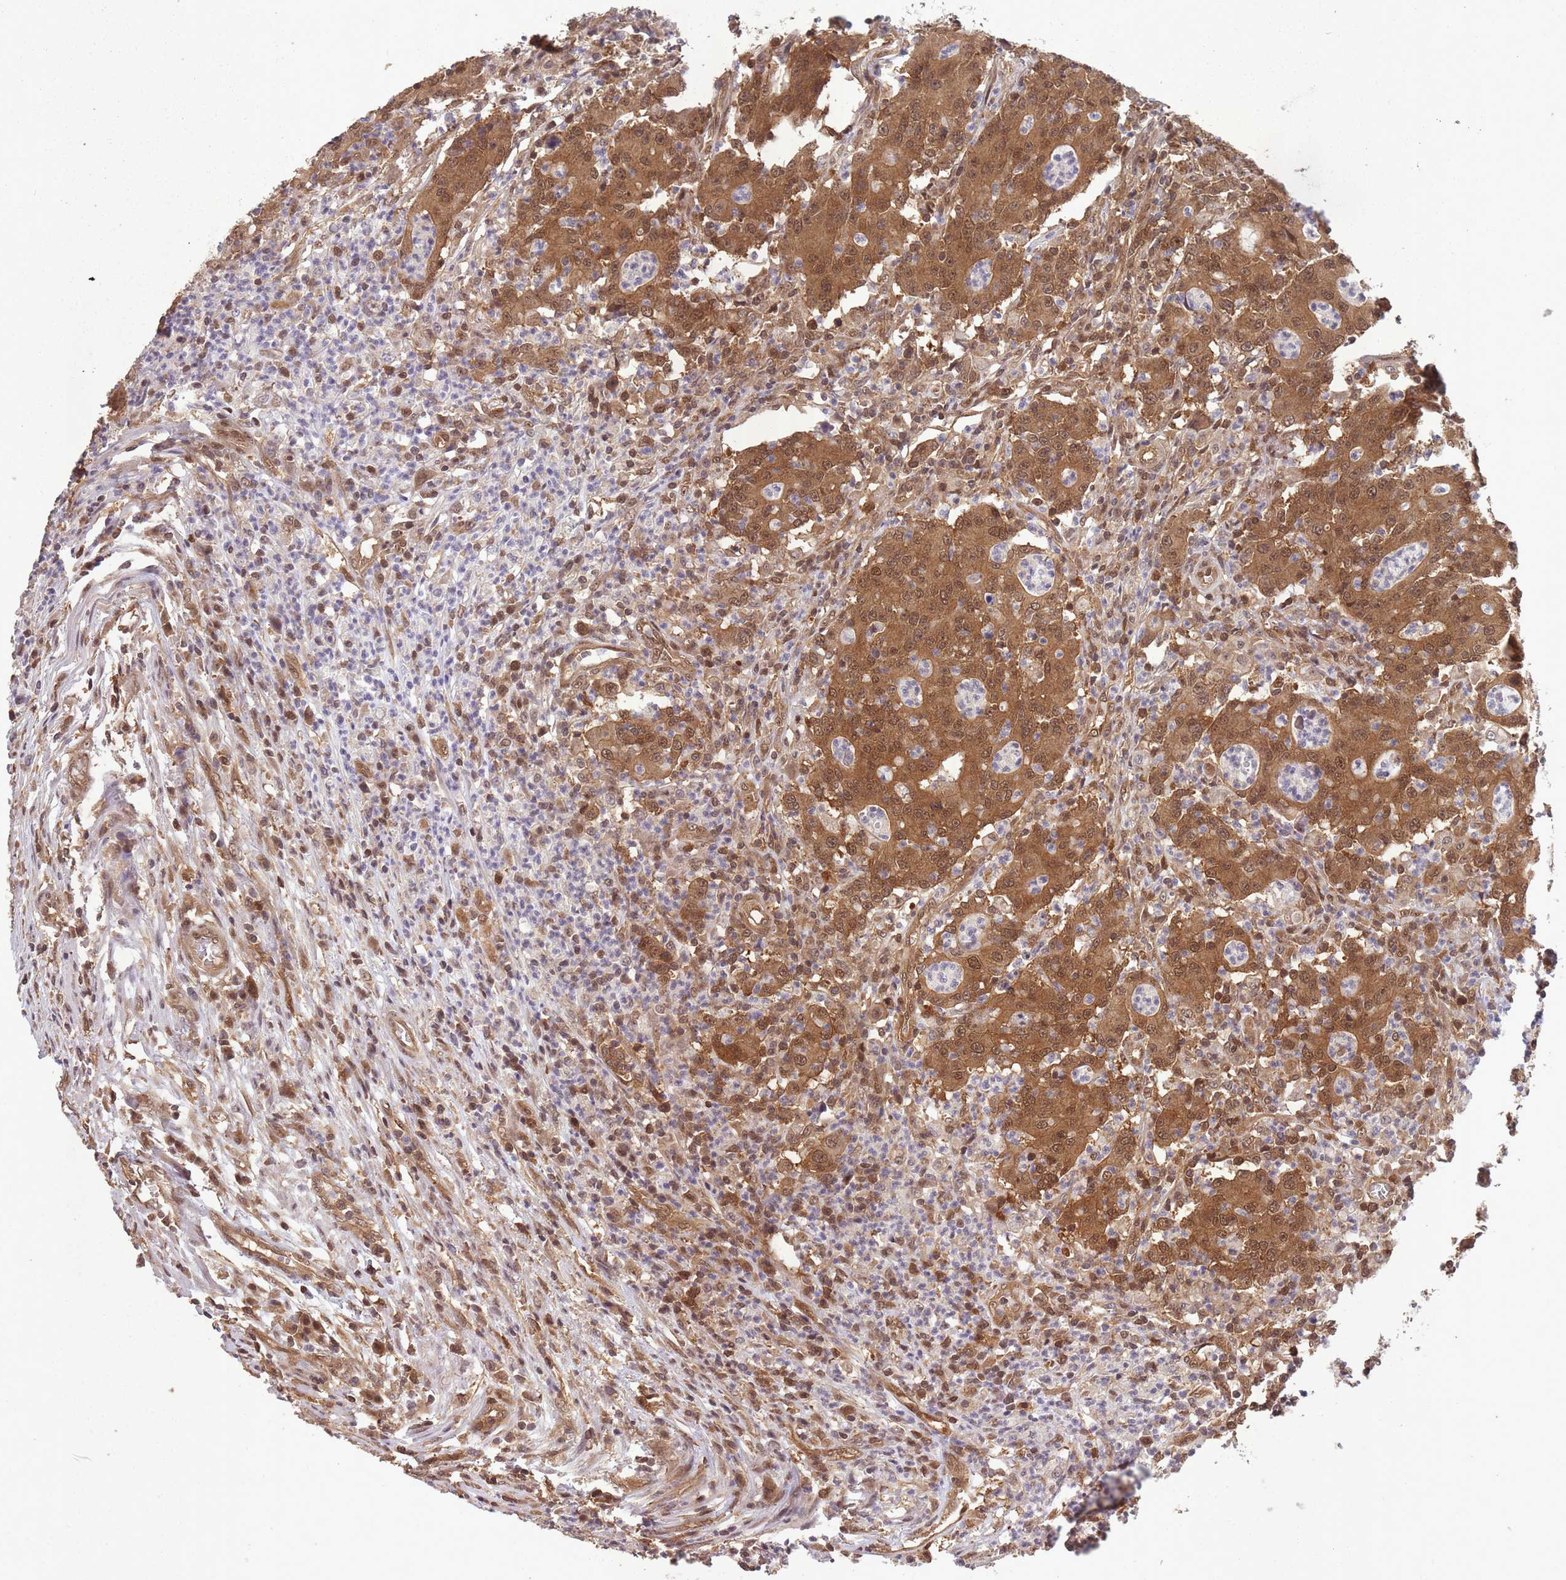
{"staining": {"intensity": "strong", "quantity": ">75%", "location": "cytoplasmic/membranous,nuclear"}, "tissue": "colorectal cancer", "cell_type": "Tumor cells", "image_type": "cancer", "snomed": [{"axis": "morphology", "description": "Adenocarcinoma, NOS"}, {"axis": "topography", "description": "Colon"}], "caption": "The micrograph displays immunohistochemical staining of colorectal cancer. There is strong cytoplasmic/membranous and nuclear expression is identified in approximately >75% of tumor cells.", "gene": "PPP6R3", "patient": {"sex": "male", "age": 83}}